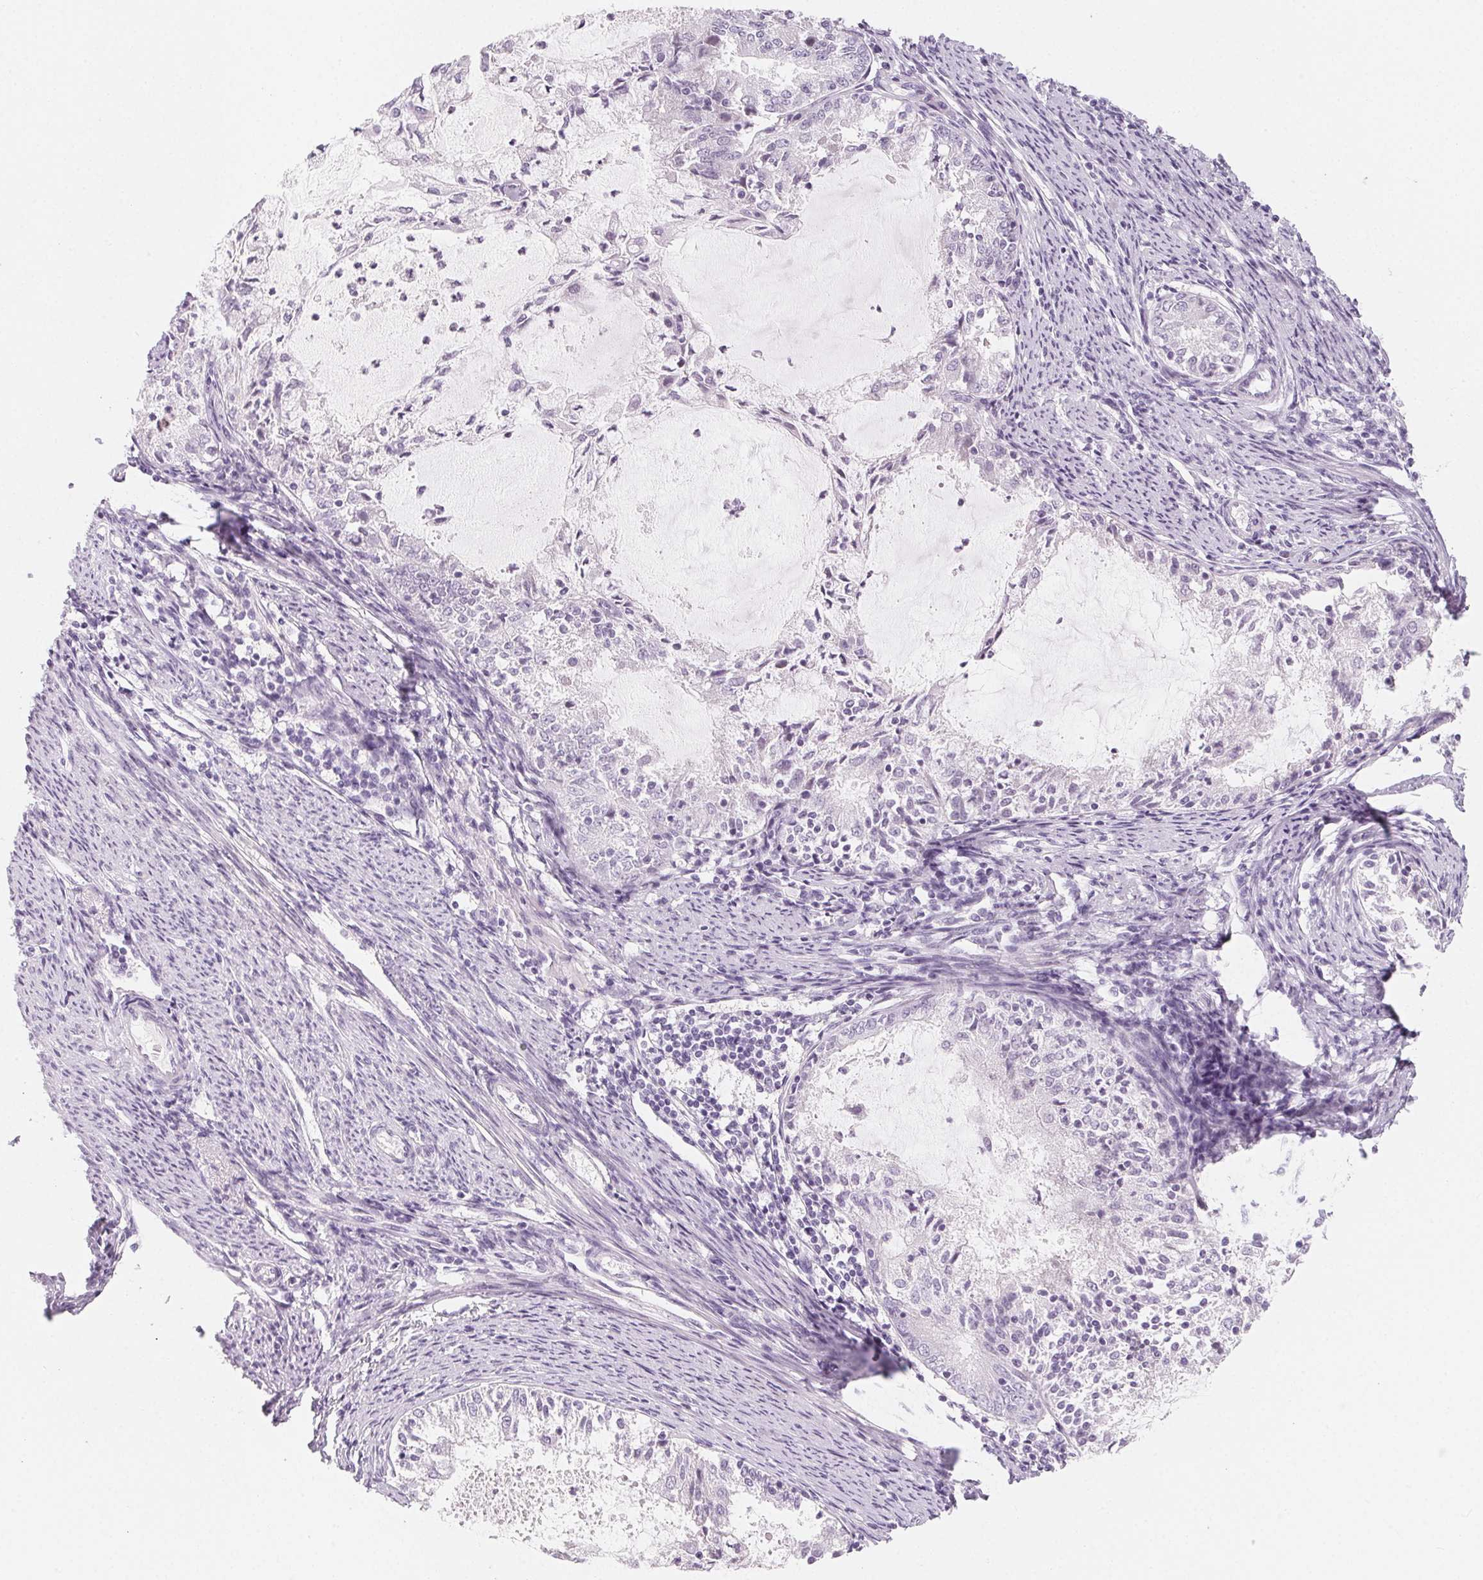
{"staining": {"intensity": "negative", "quantity": "none", "location": "none"}, "tissue": "endometrial cancer", "cell_type": "Tumor cells", "image_type": "cancer", "snomed": [{"axis": "morphology", "description": "Adenocarcinoma, NOS"}, {"axis": "topography", "description": "Endometrium"}], "caption": "The immunohistochemistry photomicrograph has no significant staining in tumor cells of adenocarcinoma (endometrial) tissue.", "gene": "SH3GL2", "patient": {"sex": "female", "age": 57}}